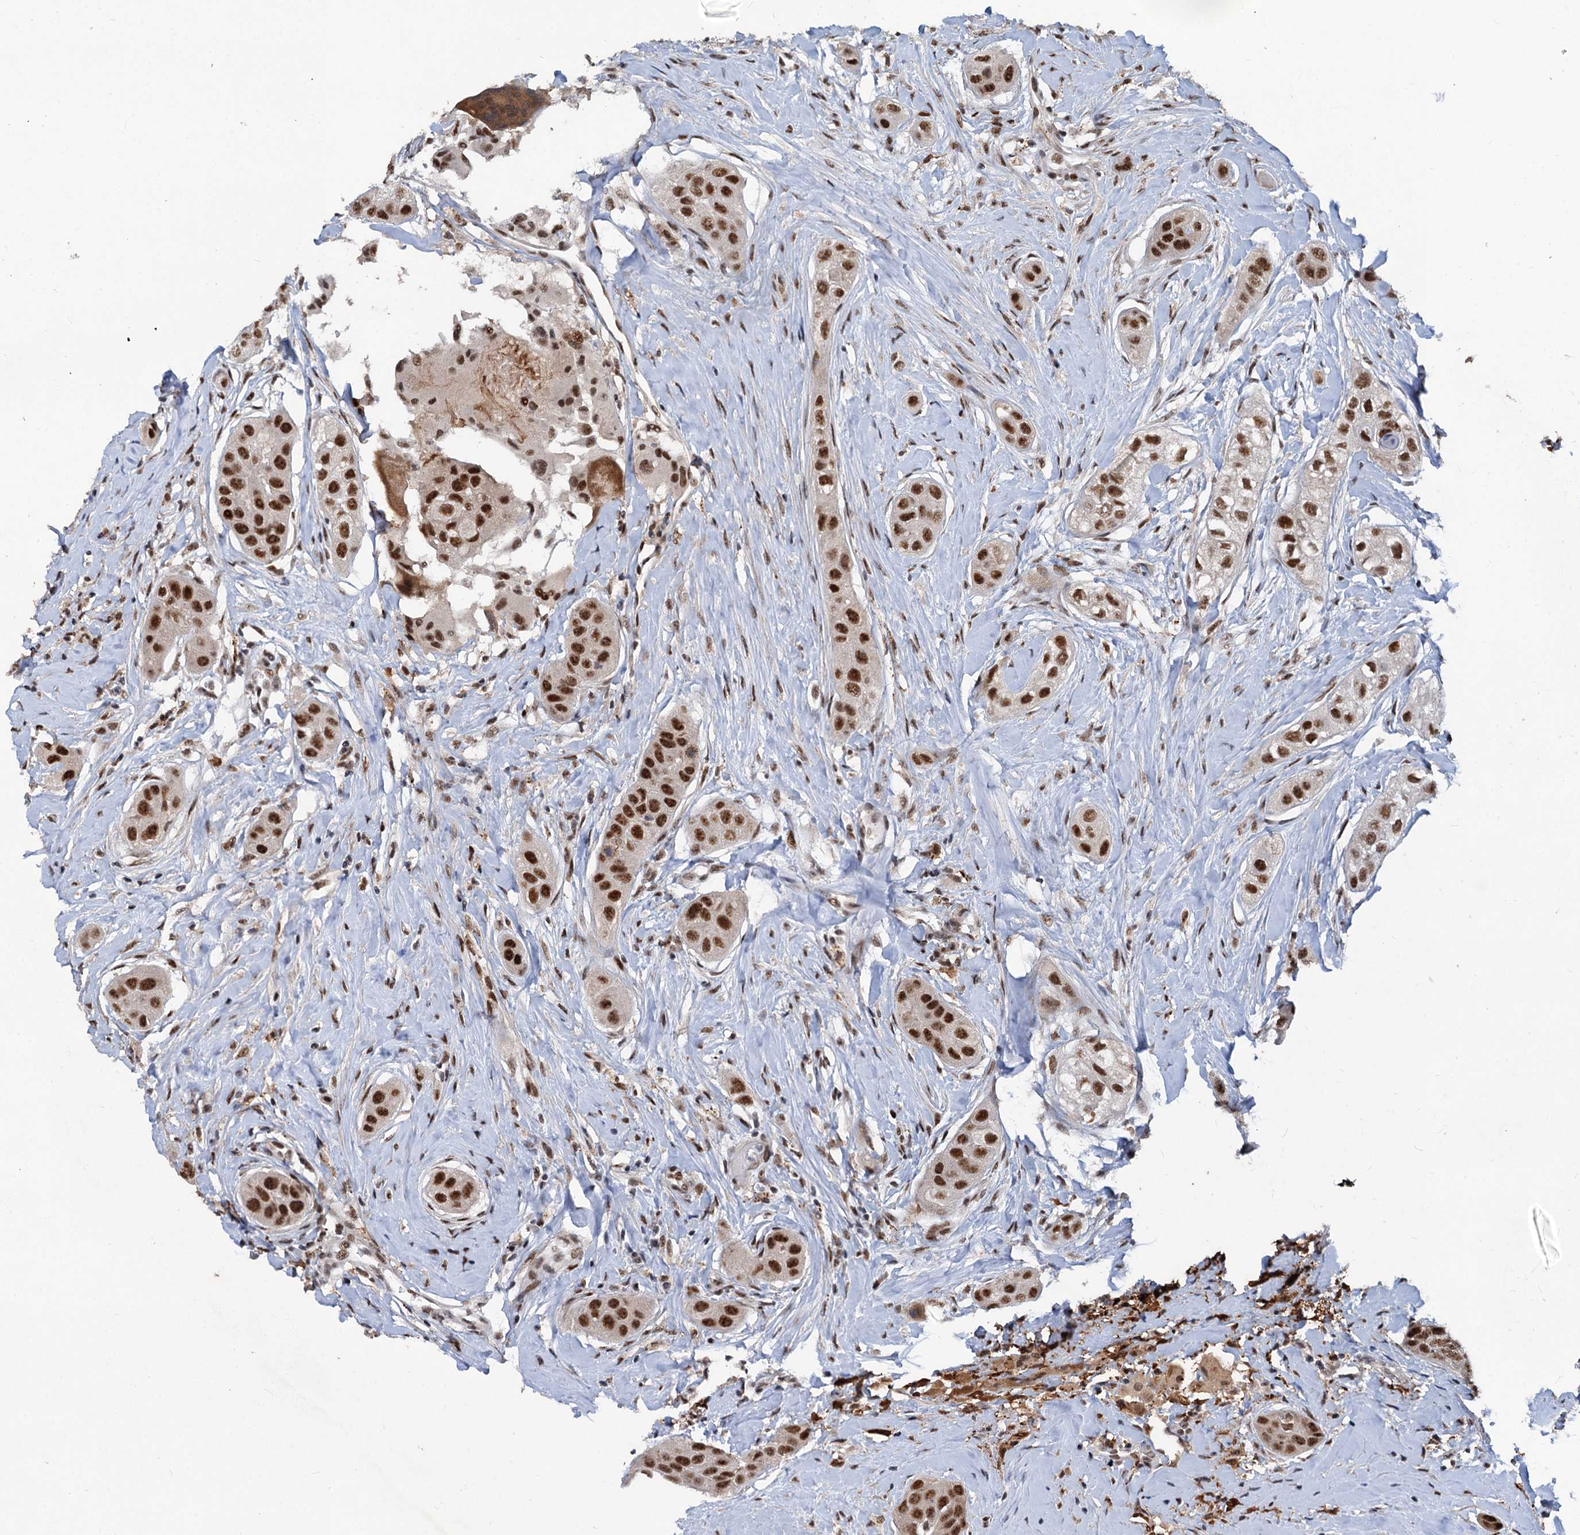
{"staining": {"intensity": "strong", "quantity": ">75%", "location": "nuclear"}, "tissue": "head and neck cancer", "cell_type": "Tumor cells", "image_type": "cancer", "snomed": [{"axis": "morphology", "description": "Normal tissue, NOS"}, {"axis": "morphology", "description": "Squamous cell carcinoma, NOS"}, {"axis": "topography", "description": "Skeletal muscle"}, {"axis": "topography", "description": "Head-Neck"}], "caption": "Squamous cell carcinoma (head and neck) was stained to show a protein in brown. There is high levels of strong nuclear staining in approximately >75% of tumor cells. Ihc stains the protein of interest in brown and the nuclei are stained blue.", "gene": "PHF8", "patient": {"sex": "male", "age": 51}}